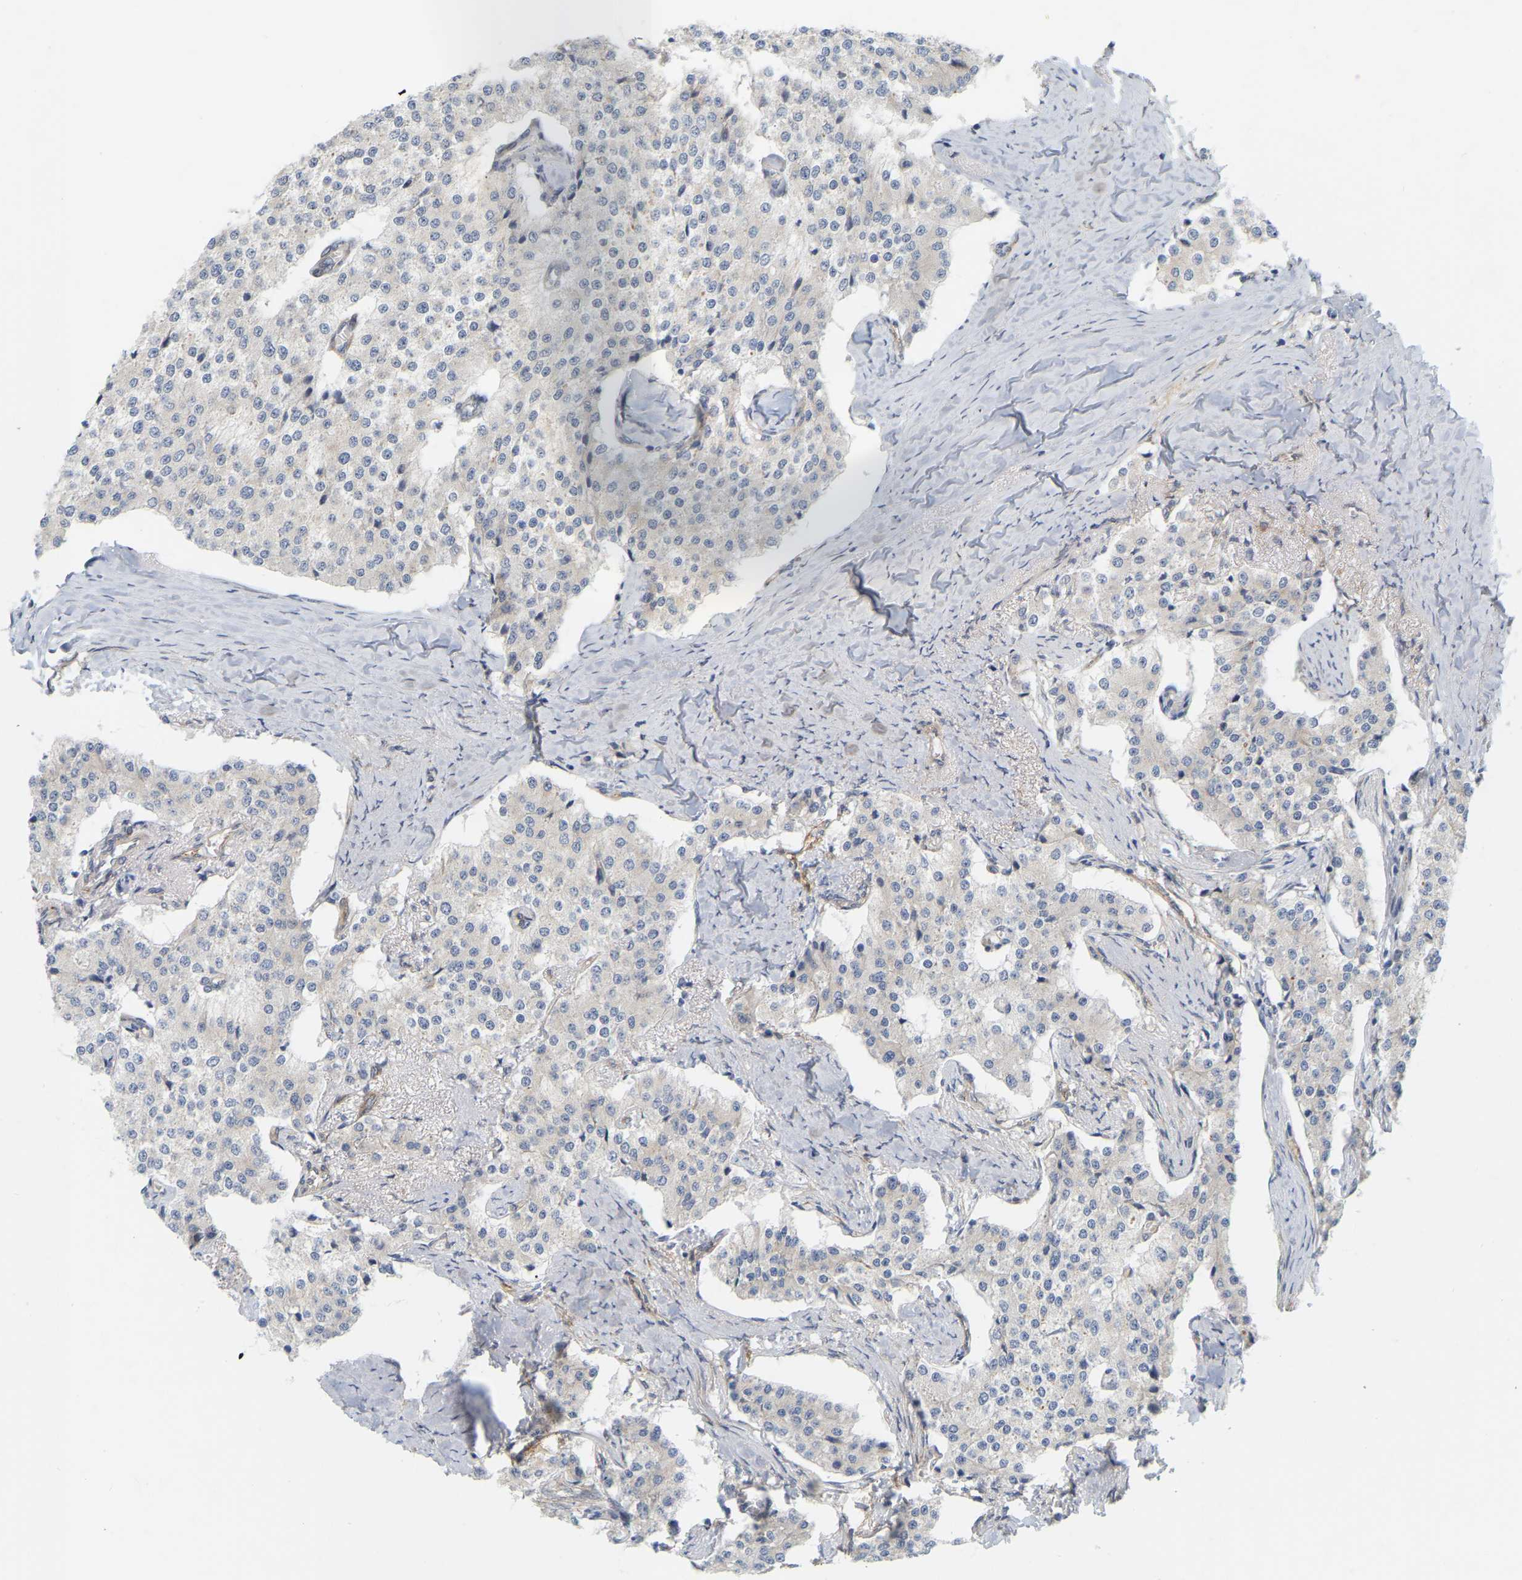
{"staining": {"intensity": "negative", "quantity": "none", "location": "none"}, "tissue": "carcinoid", "cell_type": "Tumor cells", "image_type": "cancer", "snomed": [{"axis": "morphology", "description": "Carcinoid, malignant, NOS"}, {"axis": "topography", "description": "Colon"}], "caption": "Malignant carcinoid stained for a protein using immunohistochemistry (IHC) reveals no positivity tumor cells.", "gene": "RAPH1", "patient": {"sex": "female", "age": 52}}